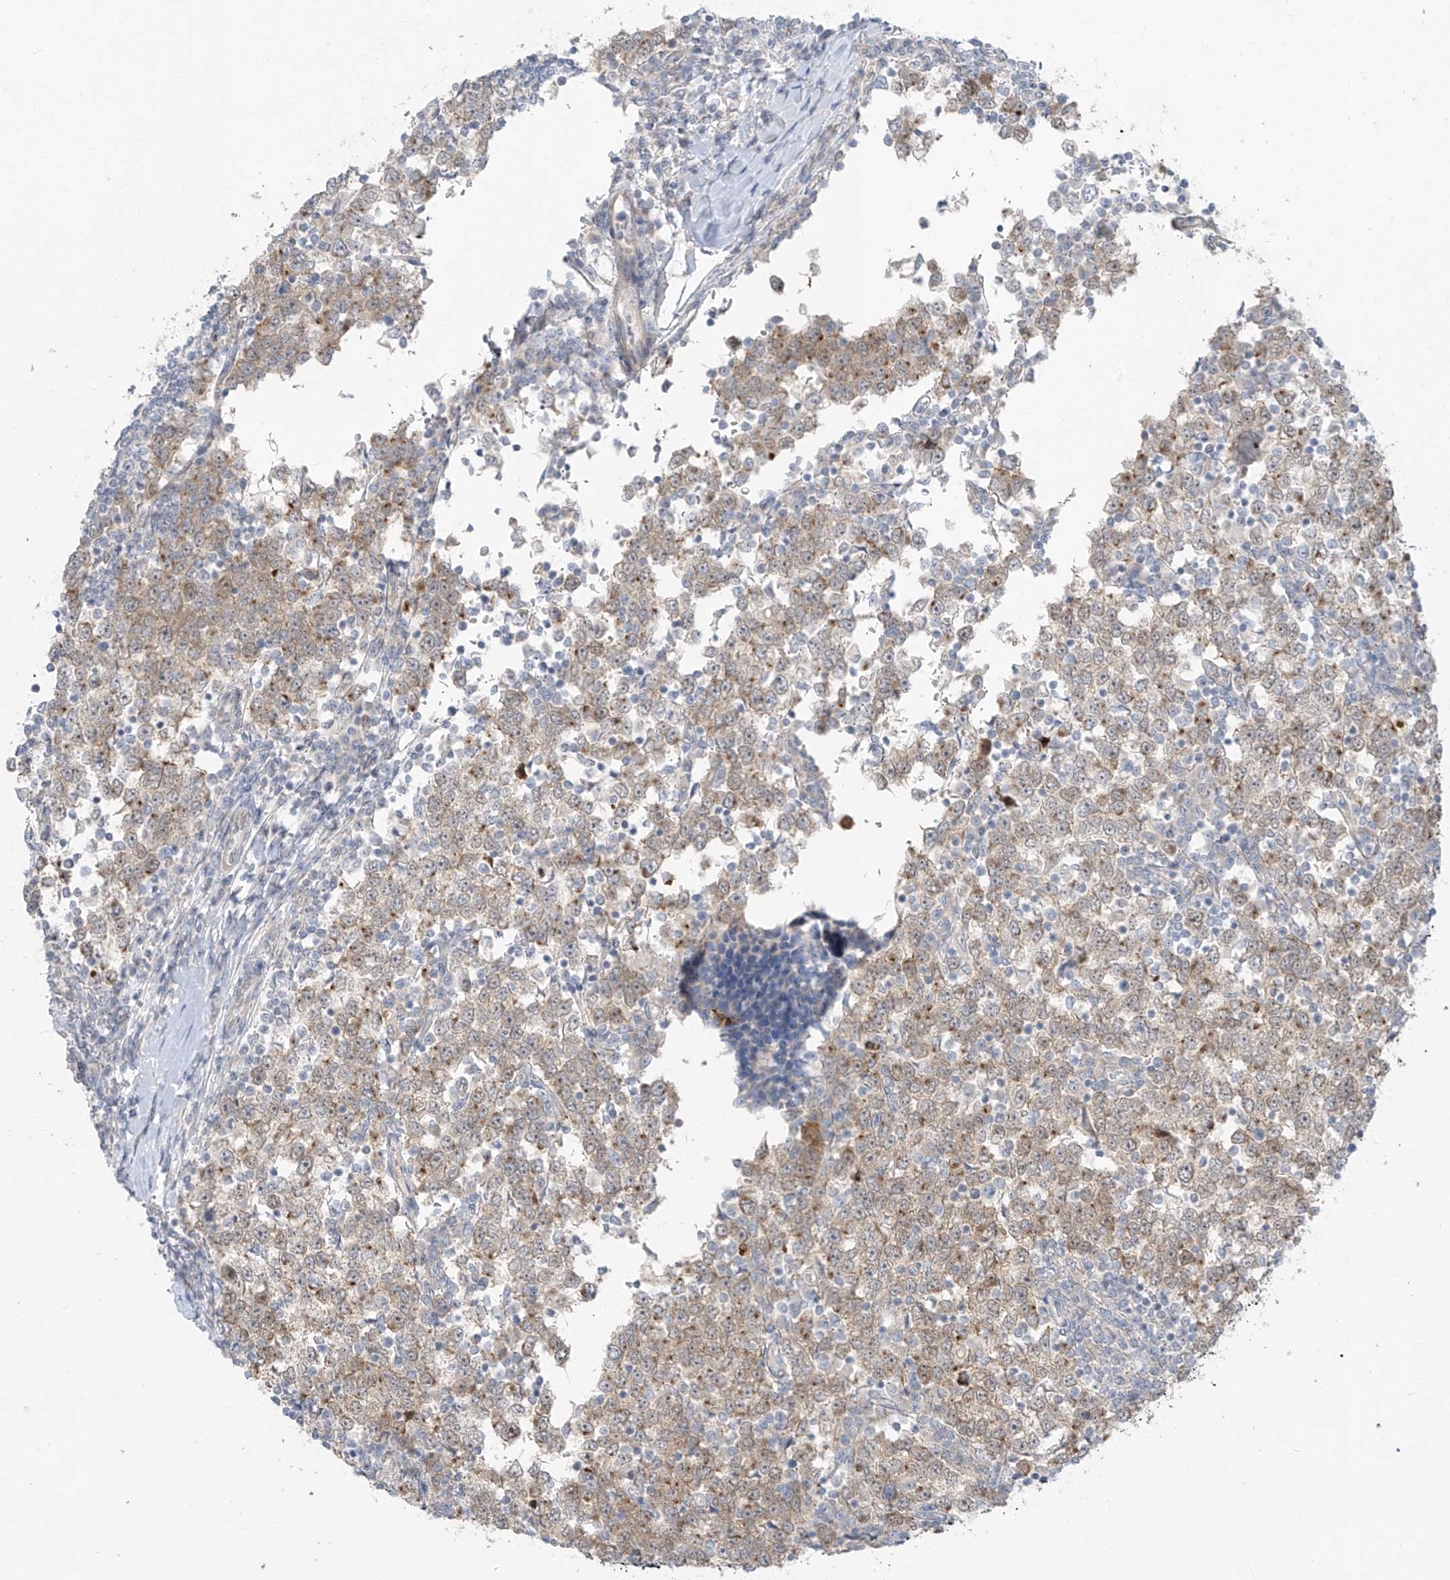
{"staining": {"intensity": "weak", "quantity": ">75%", "location": "cytoplasmic/membranous"}, "tissue": "testis cancer", "cell_type": "Tumor cells", "image_type": "cancer", "snomed": [{"axis": "morphology", "description": "Seminoma, NOS"}, {"axis": "topography", "description": "Testis"}], "caption": "Seminoma (testis) stained for a protein (brown) reveals weak cytoplasmic/membranous positive staining in about >75% of tumor cells.", "gene": "EIPR1", "patient": {"sex": "male", "age": 65}}